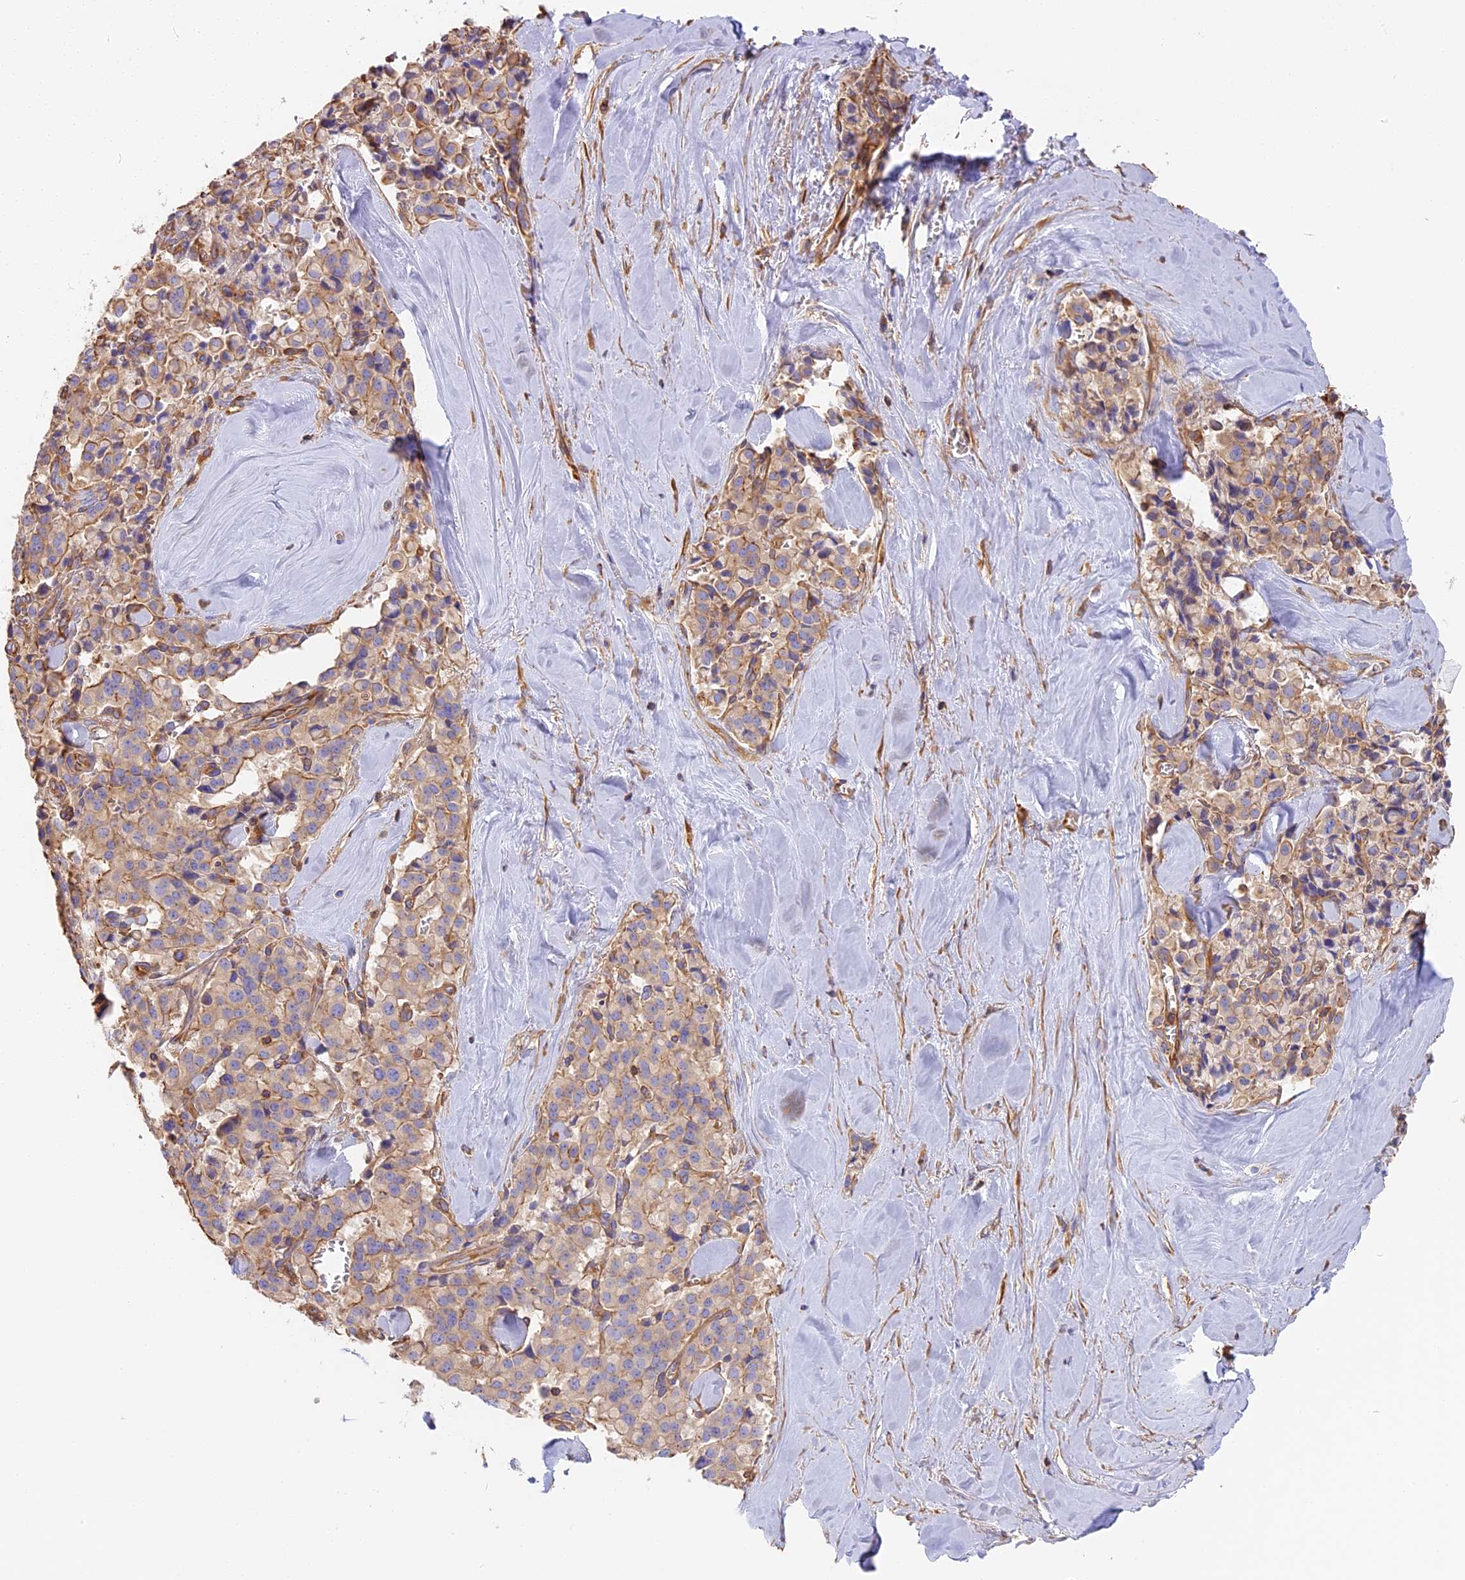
{"staining": {"intensity": "weak", "quantity": ">75%", "location": "cytoplasmic/membranous"}, "tissue": "pancreatic cancer", "cell_type": "Tumor cells", "image_type": "cancer", "snomed": [{"axis": "morphology", "description": "Adenocarcinoma, NOS"}, {"axis": "topography", "description": "Pancreas"}], "caption": "Tumor cells demonstrate low levels of weak cytoplasmic/membranous expression in approximately >75% of cells in adenocarcinoma (pancreatic).", "gene": "VPS18", "patient": {"sex": "male", "age": 65}}